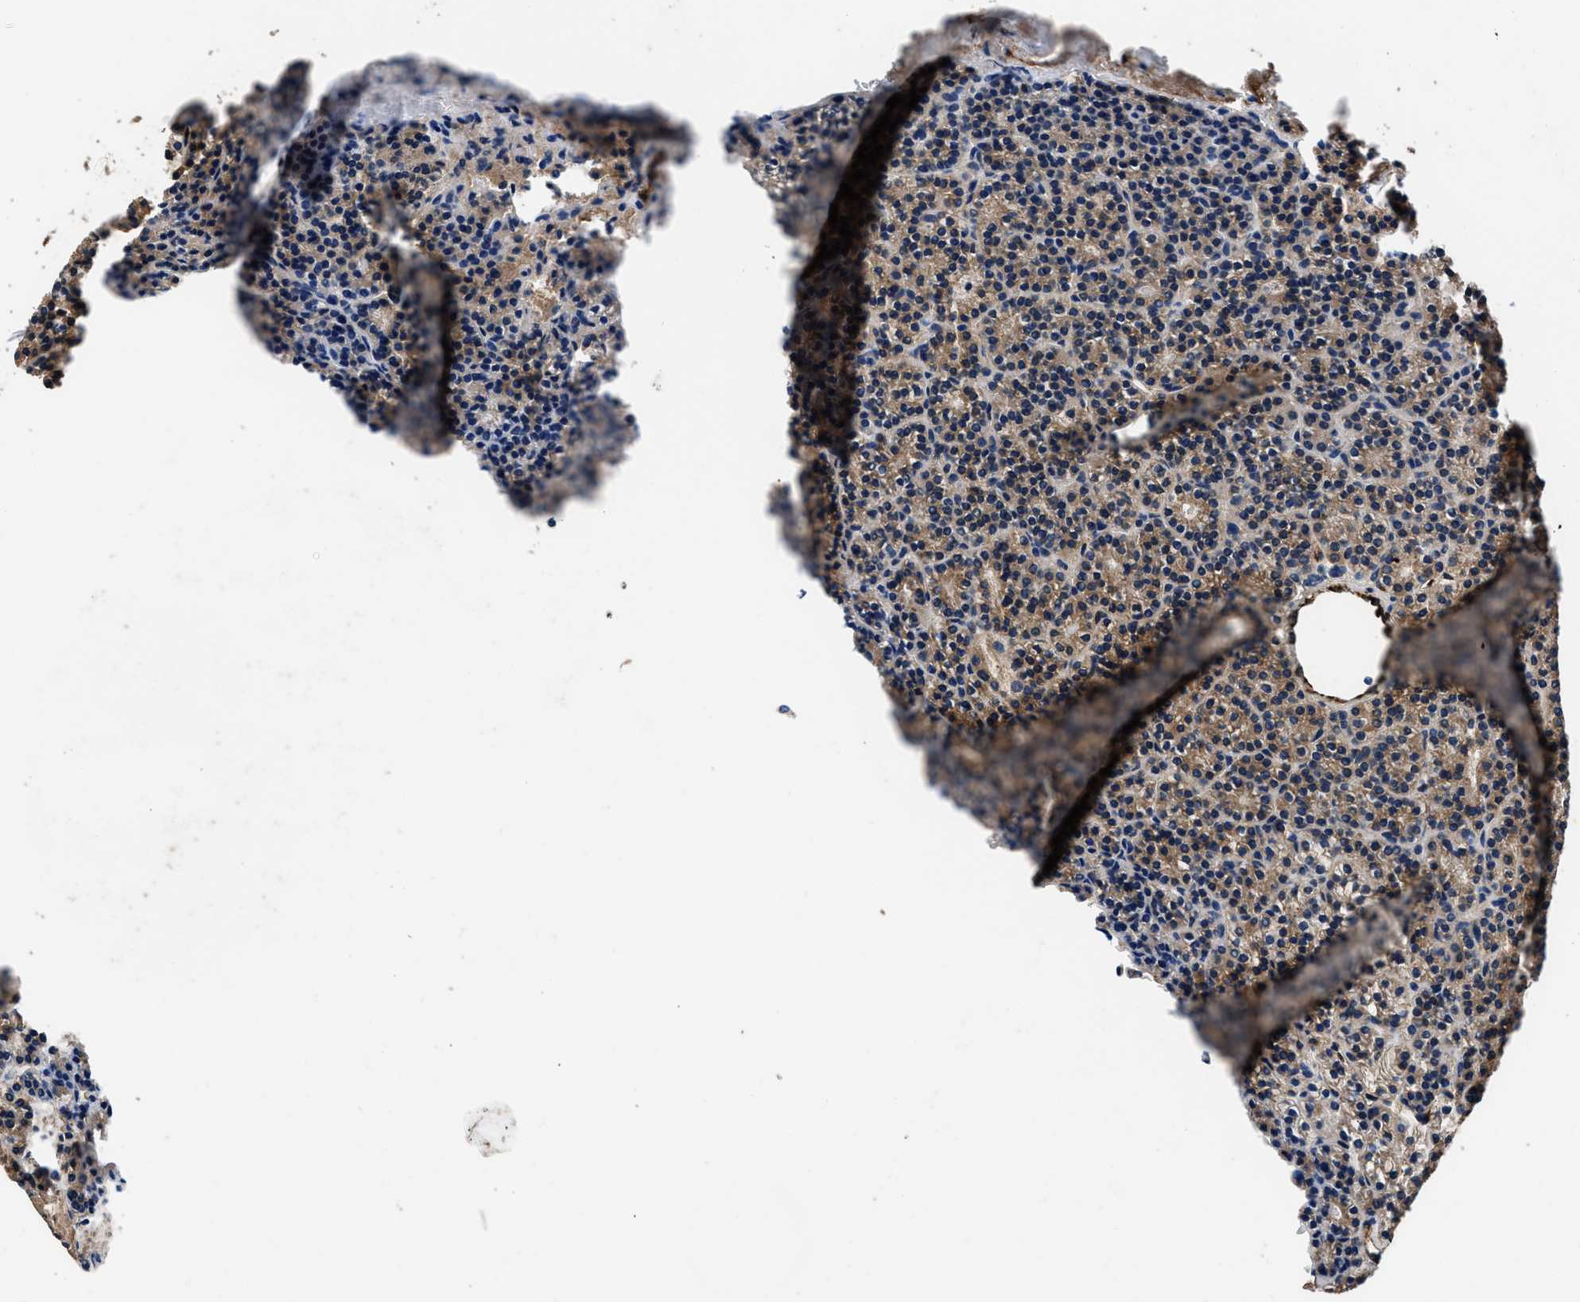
{"staining": {"intensity": "strong", "quantity": "25%-75%", "location": "cytoplasmic/membranous"}, "tissue": "parathyroid gland", "cell_type": "Glandular cells", "image_type": "normal", "snomed": [{"axis": "morphology", "description": "Normal tissue, NOS"}, {"axis": "morphology", "description": "Adenoma, NOS"}, {"axis": "topography", "description": "Parathyroid gland"}], "caption": "Parathyroid gland stained with DAB immunohistochemistry (IHC) exhibits high levels of strong cytoplasmic/membranous positivity in approximately 25%-75% of glandular cells.", "gene": "DHRS7B", "patient": {"sex": "female", "age": 64}}